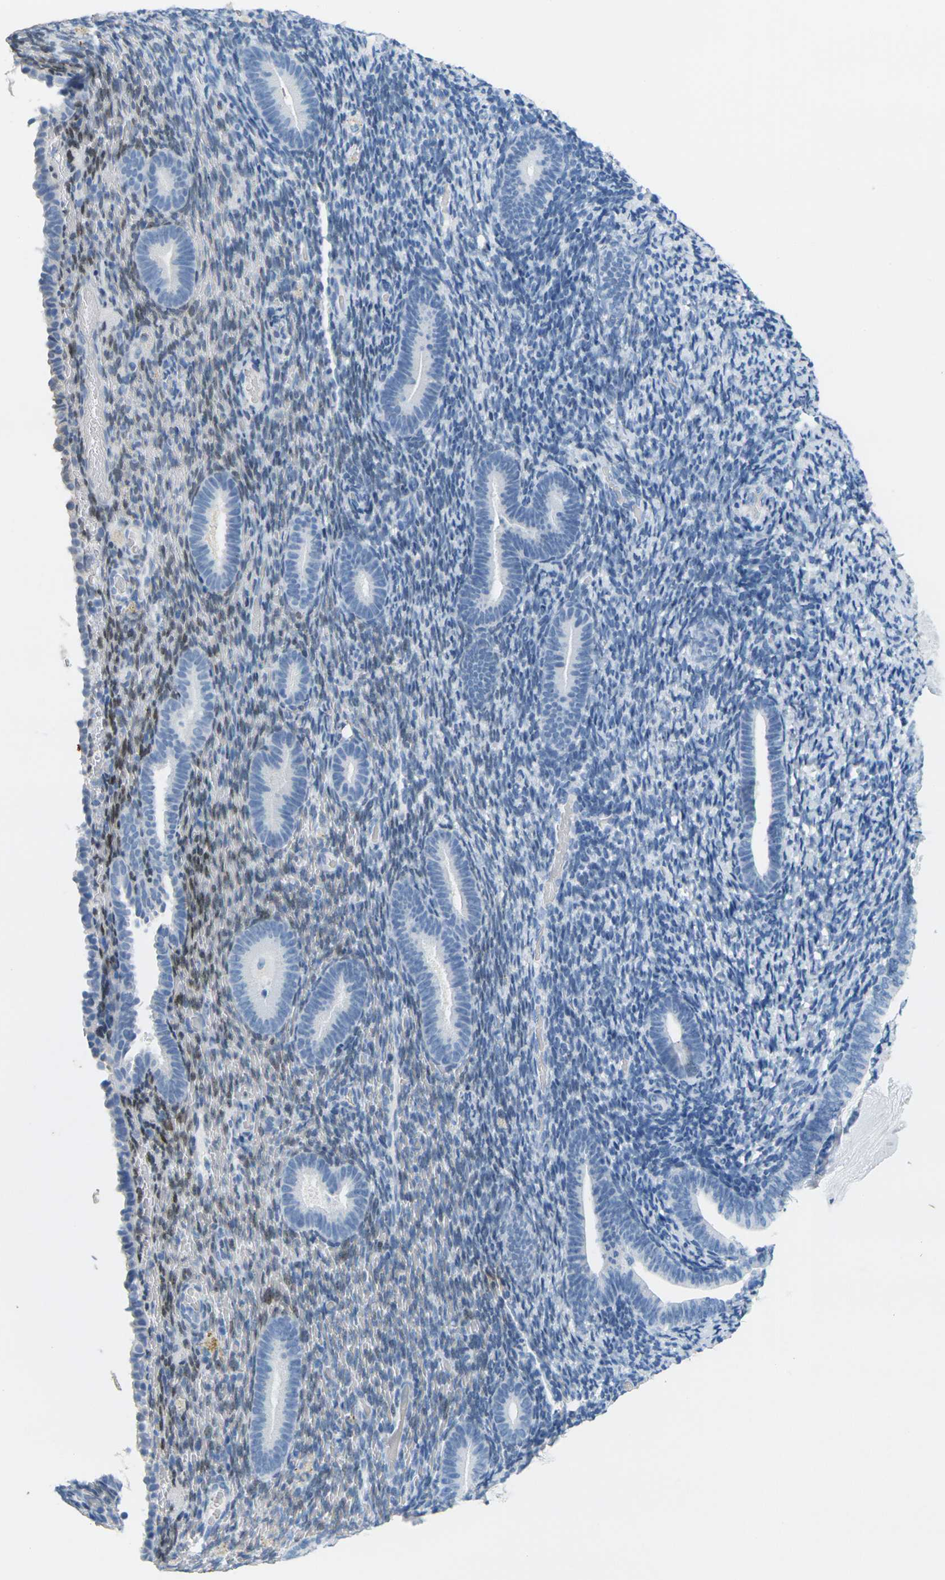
{"staining": {"intensity": "negative", "quantity": "none", "location": "none"}, "tissue": "endometrium", "cell_type": "Cells in endometrial stroma", "image_type": "normal", "snomed": [{"axis": "morphology", "description": "Normal tissue, NOS"}, {"axis": "topography", "description": "Endometrium"}], "caption": "An immunohistochemistry (IHC) image of unremarkable endometrium is shown. There is no staining in cells in endometrial stroma of endometrium.", "gene": "CTAG1A", "patient": {"sex": "female", "age": 51}}